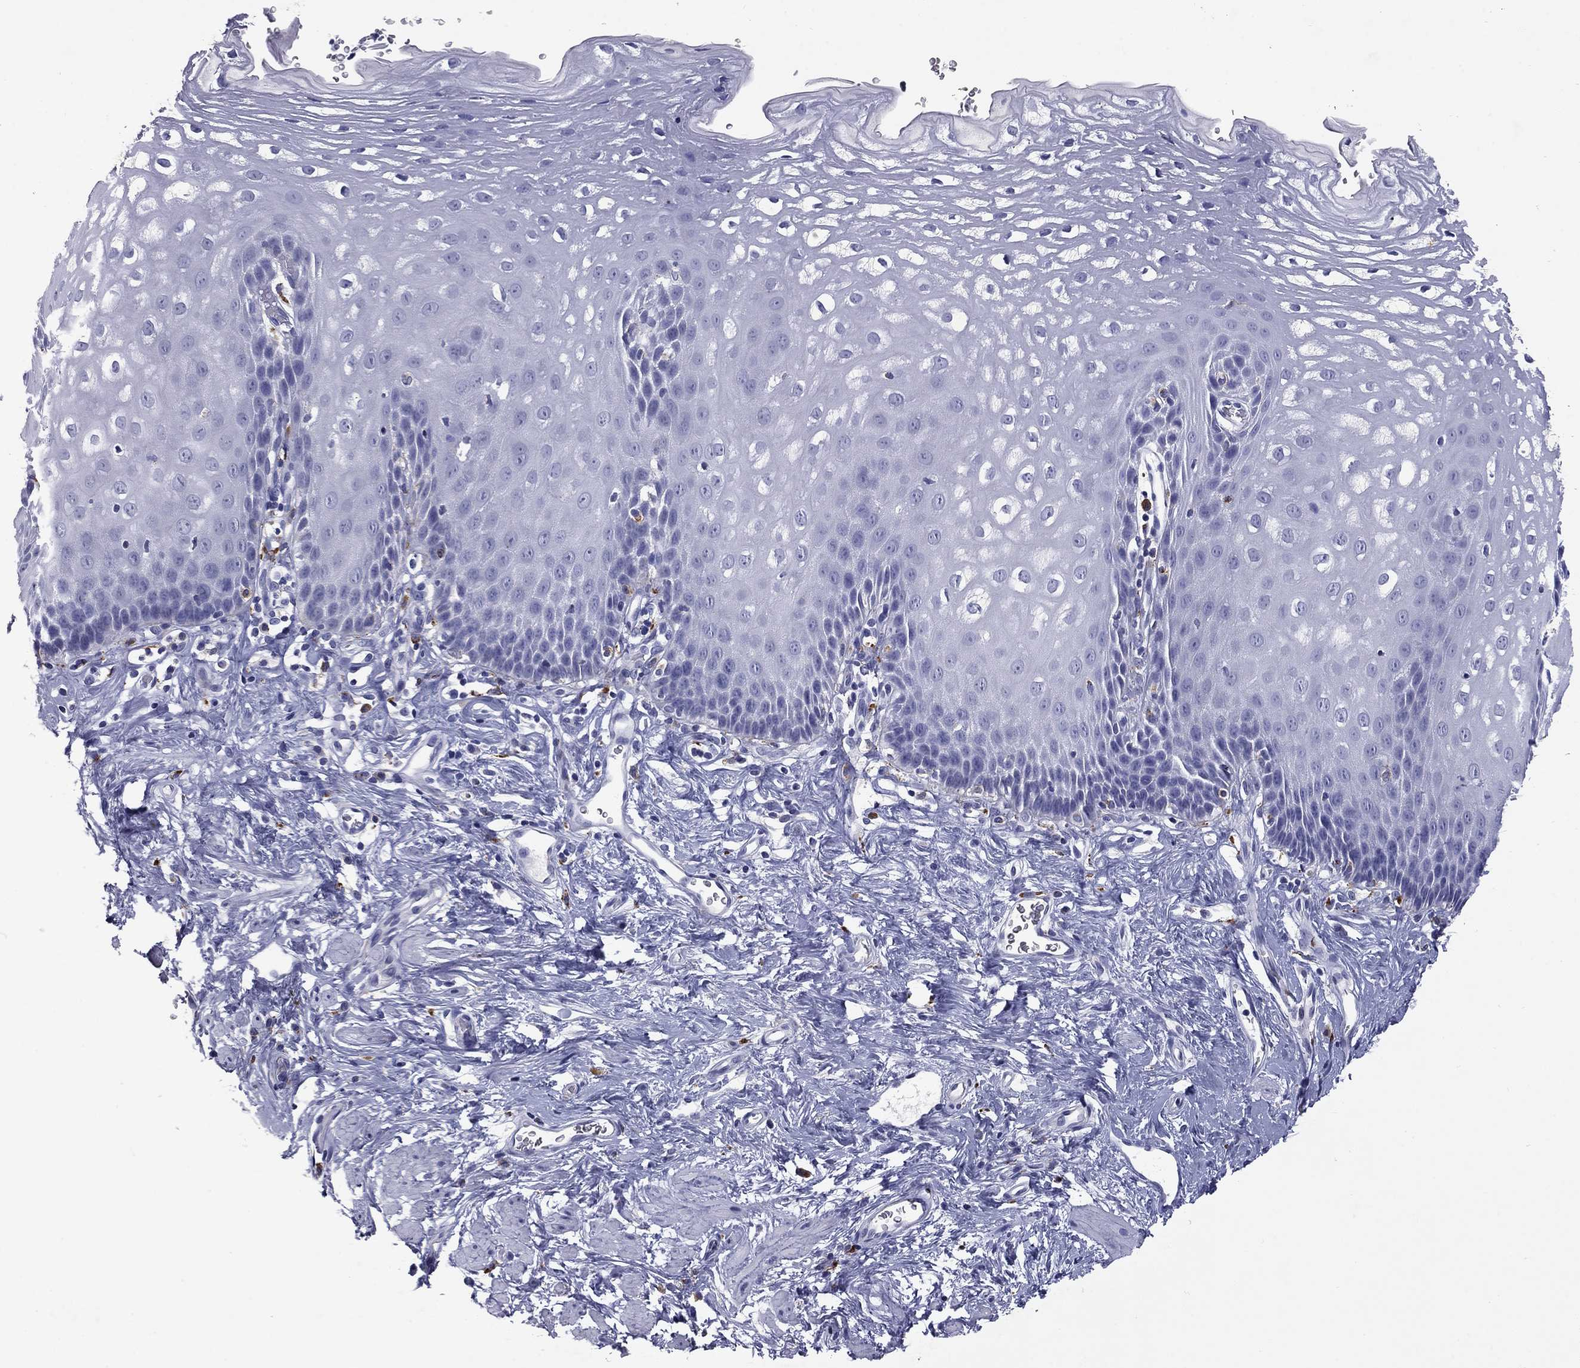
{"staining": {"intensity": "negative", "quantity": "none", "location": "none"}, "tissue": "esophagus", "cell_type": "Squamous epithelial cells", "image_type": "normal", "snomed": [{"axis": "morphology", "description": "Normal tissue, NOS"}, {"axis": "topography", "description": "Esophagus"}], "caption": "A photomicrograph of esophagus stained for a protein shows no brown staining in squamous epithelial cells. (Stains: DAB (3,3'-diaminobenzidine) immunohistochemistry (IHC) with hematoxylin counter stain, Microscopy: brightfield microscopy at high magnification).", "gene": "MADCAM1", "patient": {"sex": "male", "age": 64}}